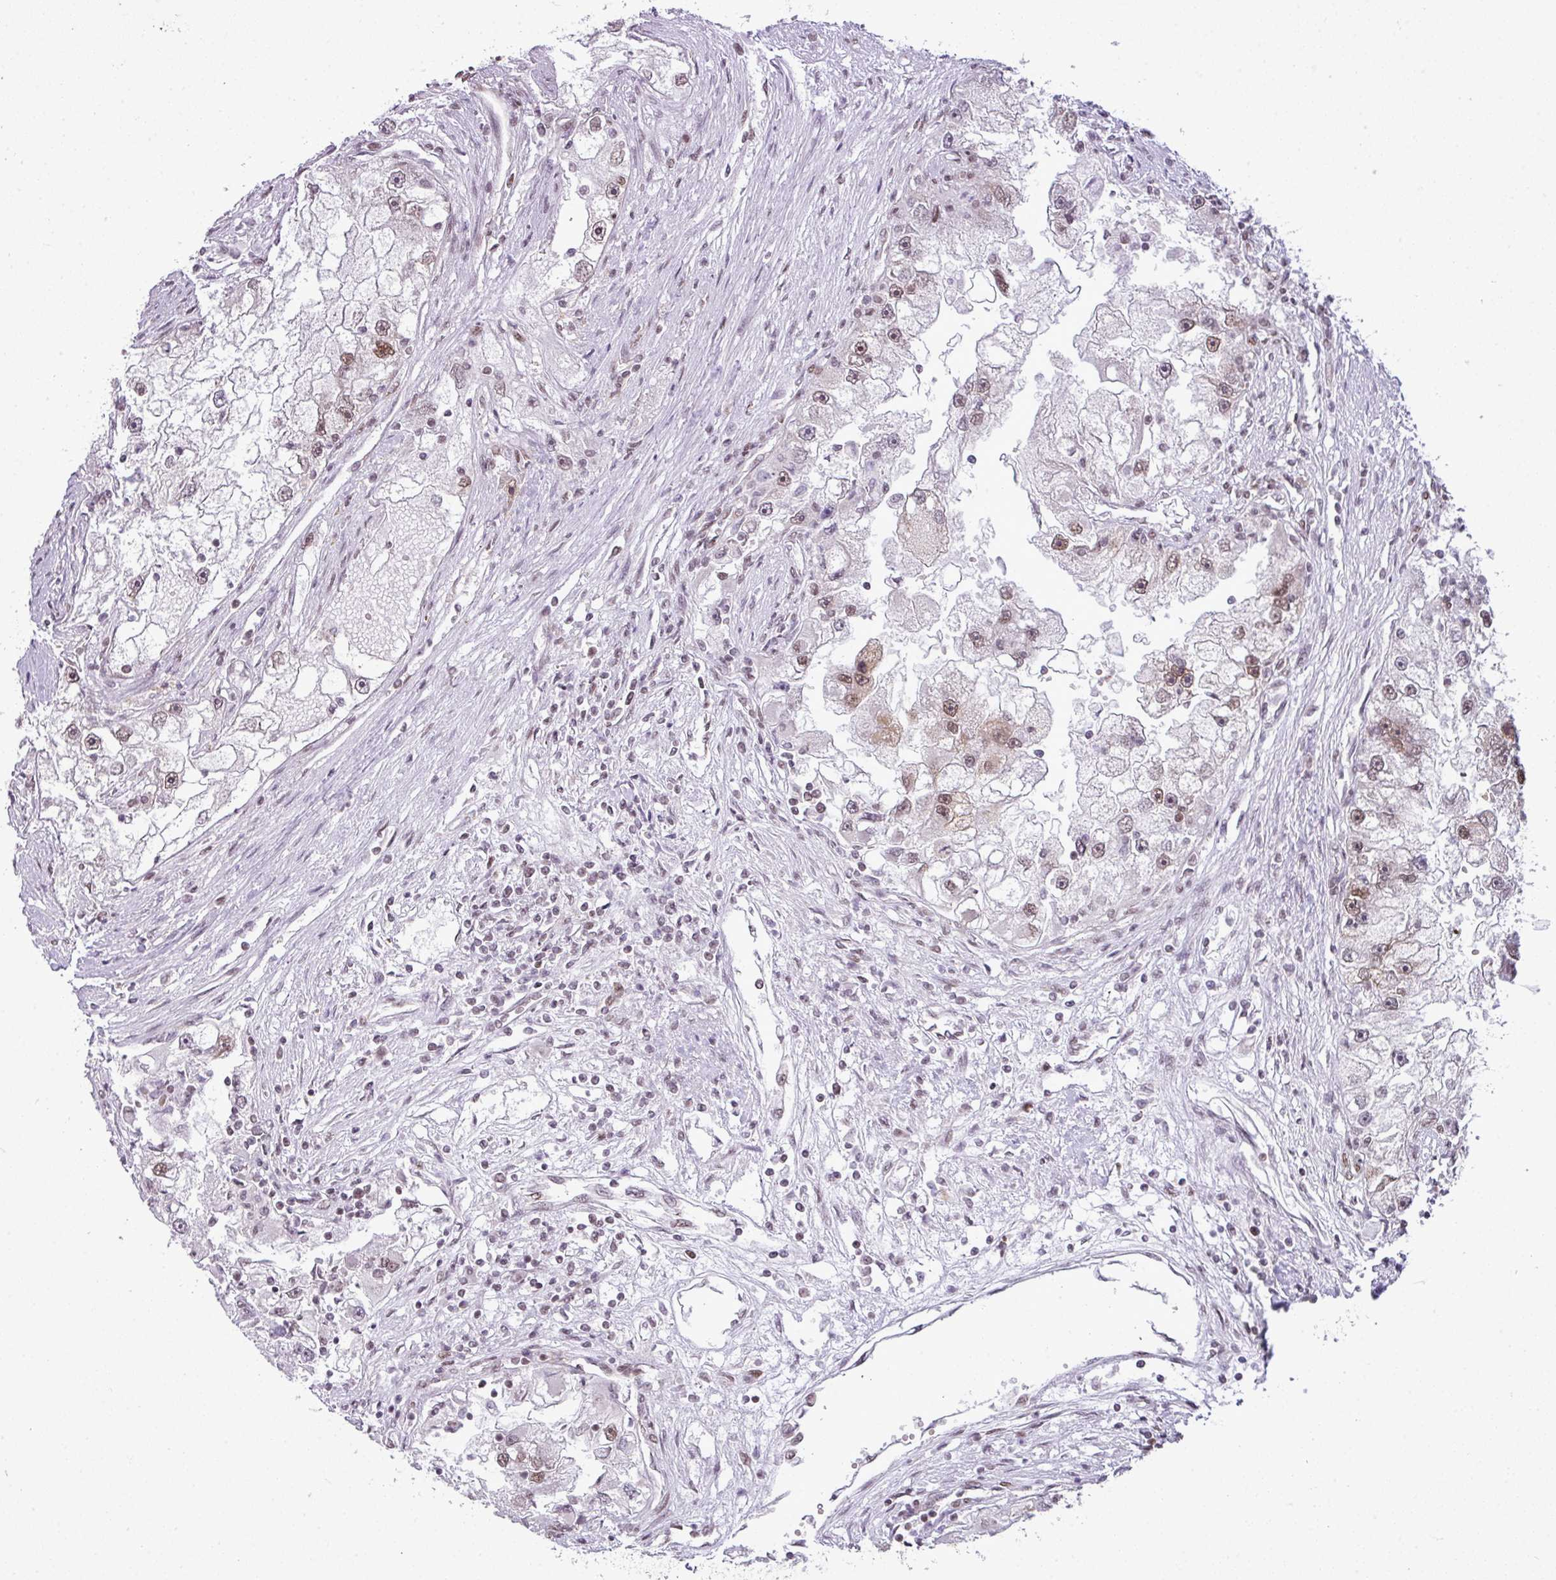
{"staining": {"intensity": "moderate", "quantity": ">75%", "location": "nuclear"}, "tissue": "renal cancer", "cell_type": "Tumor cells", "image_type": "cancer", "snomed": [{"axis": "morphology", "description": "Adenocarcinoma, NOS"}, {"axis": "topography", "description": "Kidney"}], "caption": "This is a histology image of IHC staining of adenocarcinoma (renal), which shows moderate staining in the nuclear of tumor cells.", "gene": "ARL6IP4", "patient": {"sex": "male", "age": 63}}